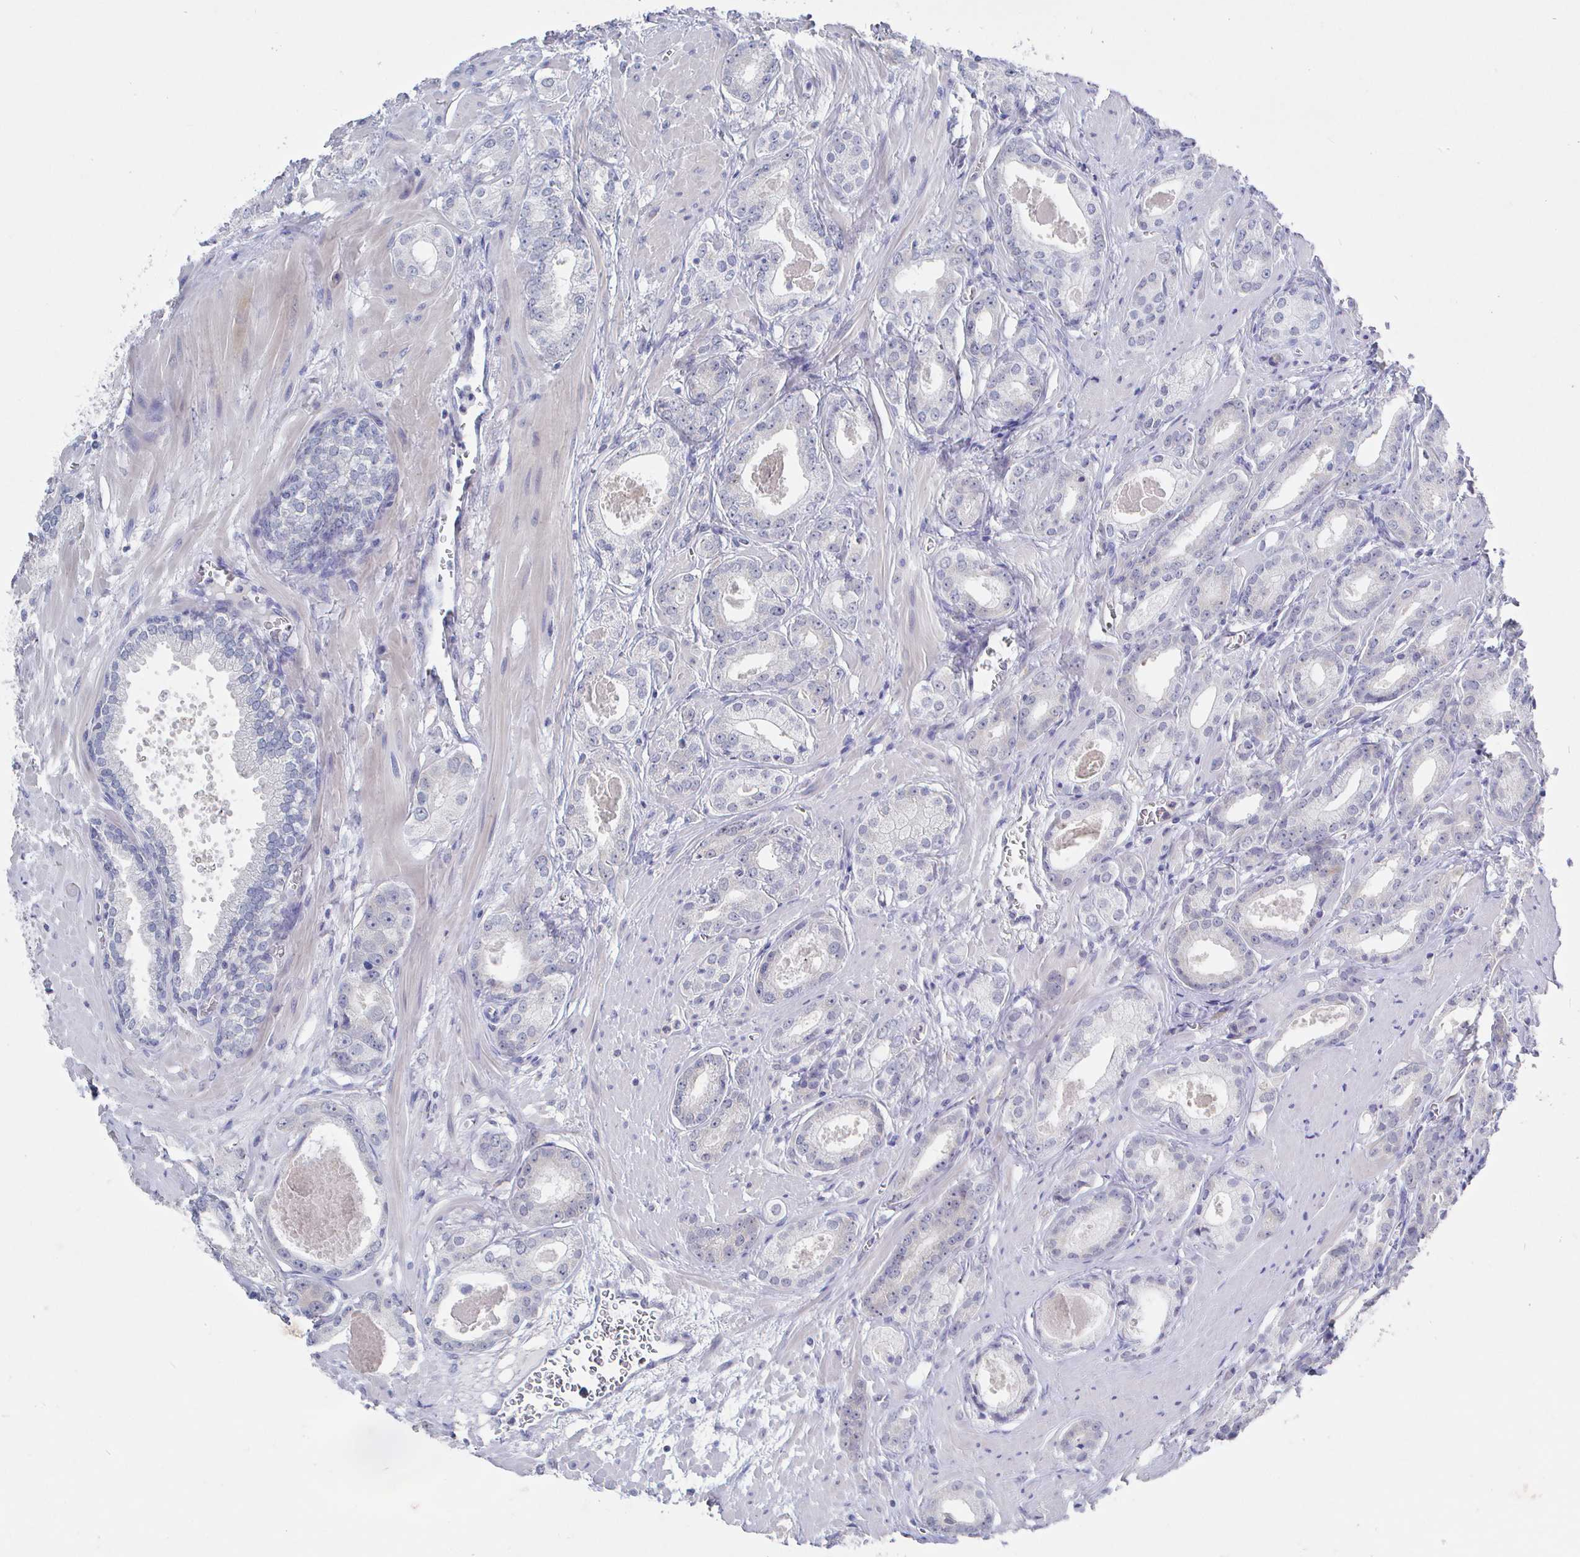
{"staining": {"intensity": "negative", "quantity": "none", "location": "none"}, "tissue": "prostate cancer", "cell_type": "Tumor cells", "image_type": "cancer", "snomed": [{"axis": "morphology", "description": "Adenocarcinoma, NOS"}, {"axis": "morphology", "description": "Adenocarcinoma, Low grade"}, {"axis": "topography", "description": "Prostate"}], "caption": "Tumor cells are negative for brown protein staining in prostate cancer (adenocarcinoma).", "gene": "LRRC23", "patient": {"sex": "male", "age": 64}}